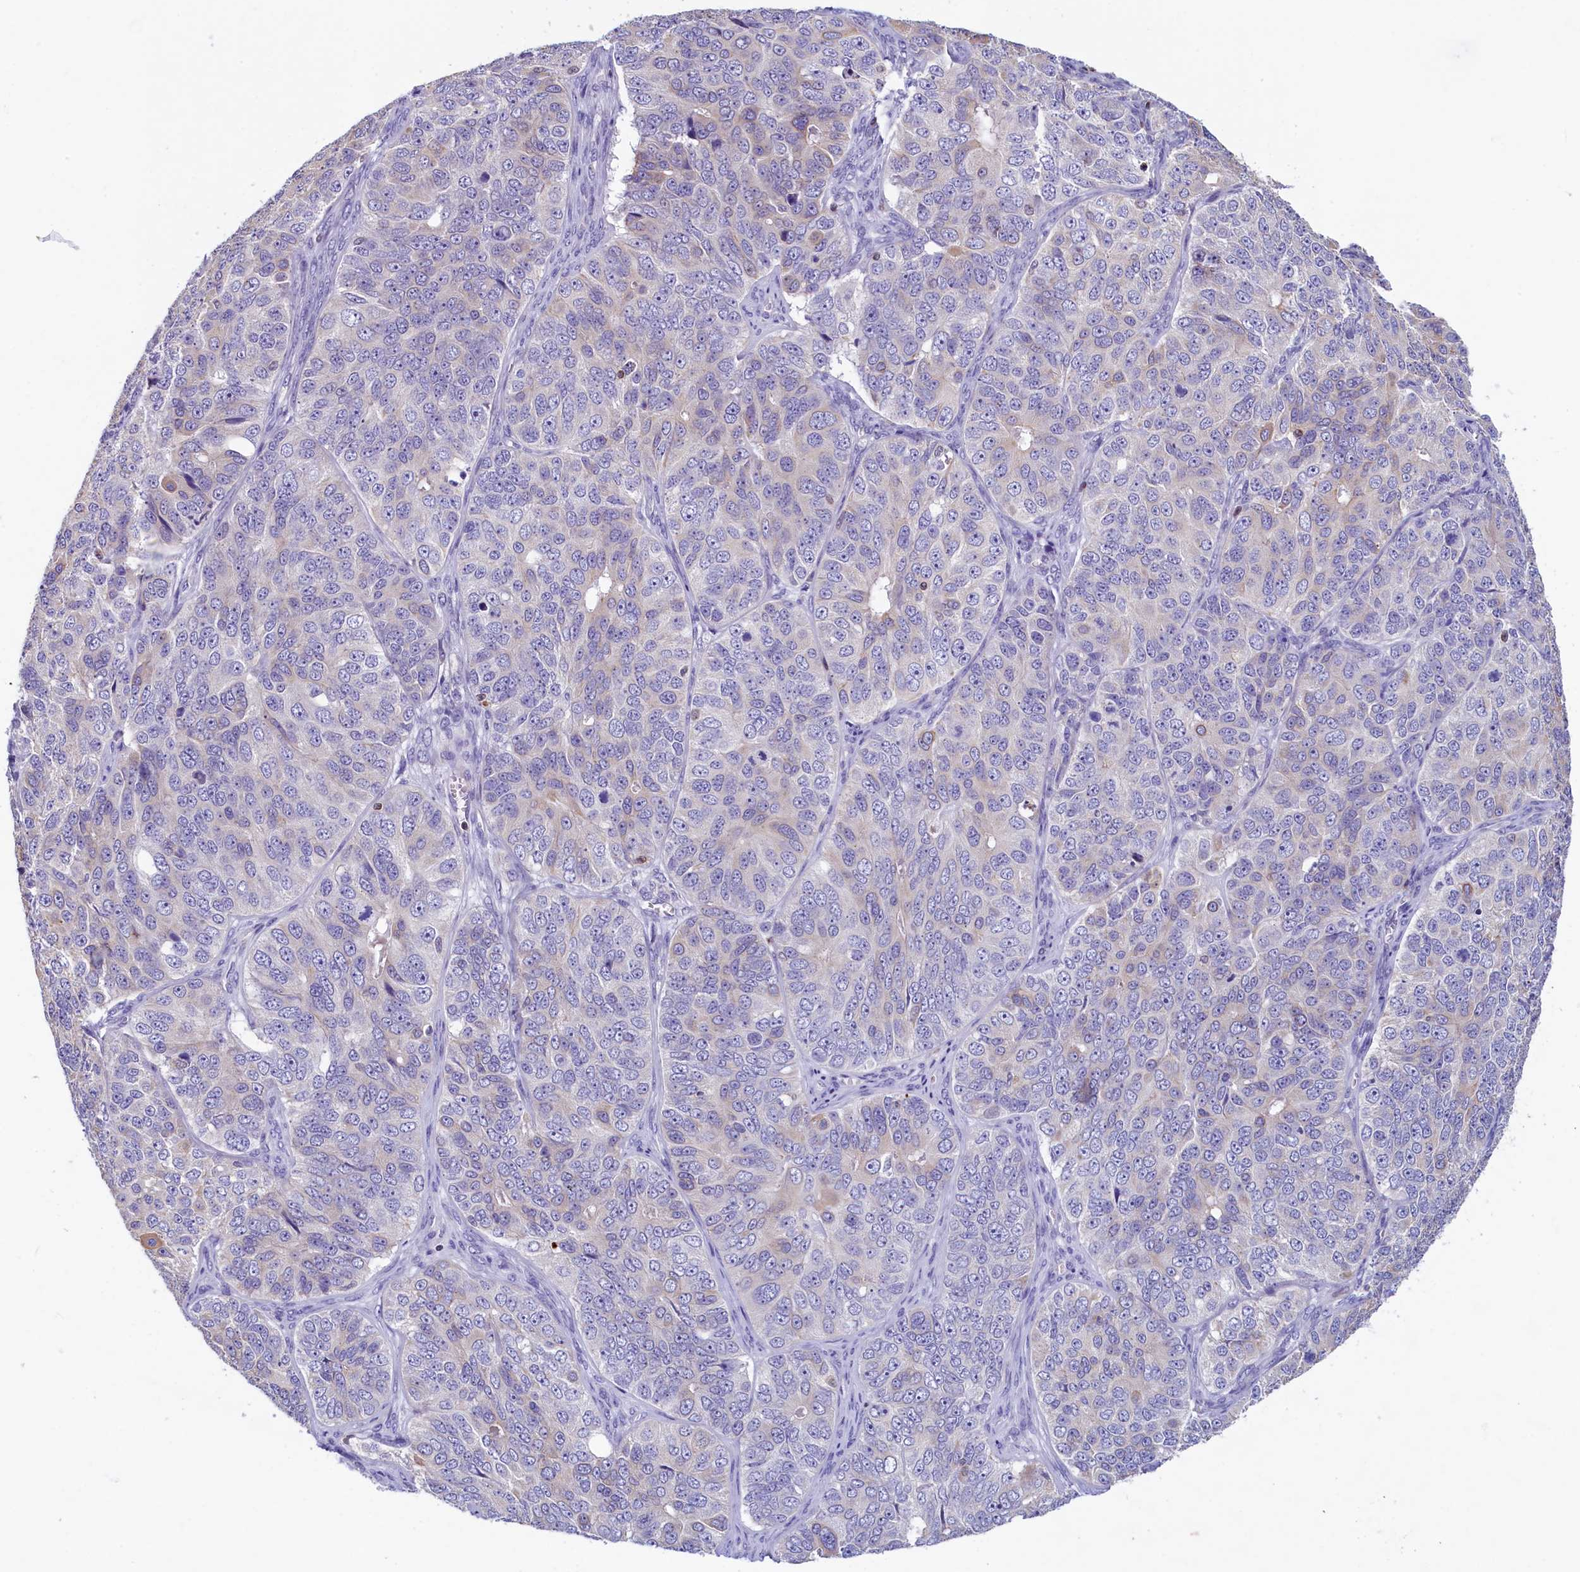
{"staining": {"intensity": "negative", "quantity": "none", "location": "none"}, "tissue": "ovarian cancer", "cell_type": "Tumor cells", "image_type": "cancer", "snomed": [{"axis": "morphology", "description": "Carcinoma, endometroid"}, {"axis": "topography", "description": "Ovary"}], "caption": "Immunohistochemistry (IHC) of human ovarian cancer reveals no expression in tumor cells.", "gene": "TRAF3IP3", "patient": {"sex": "female", "age": 51}}